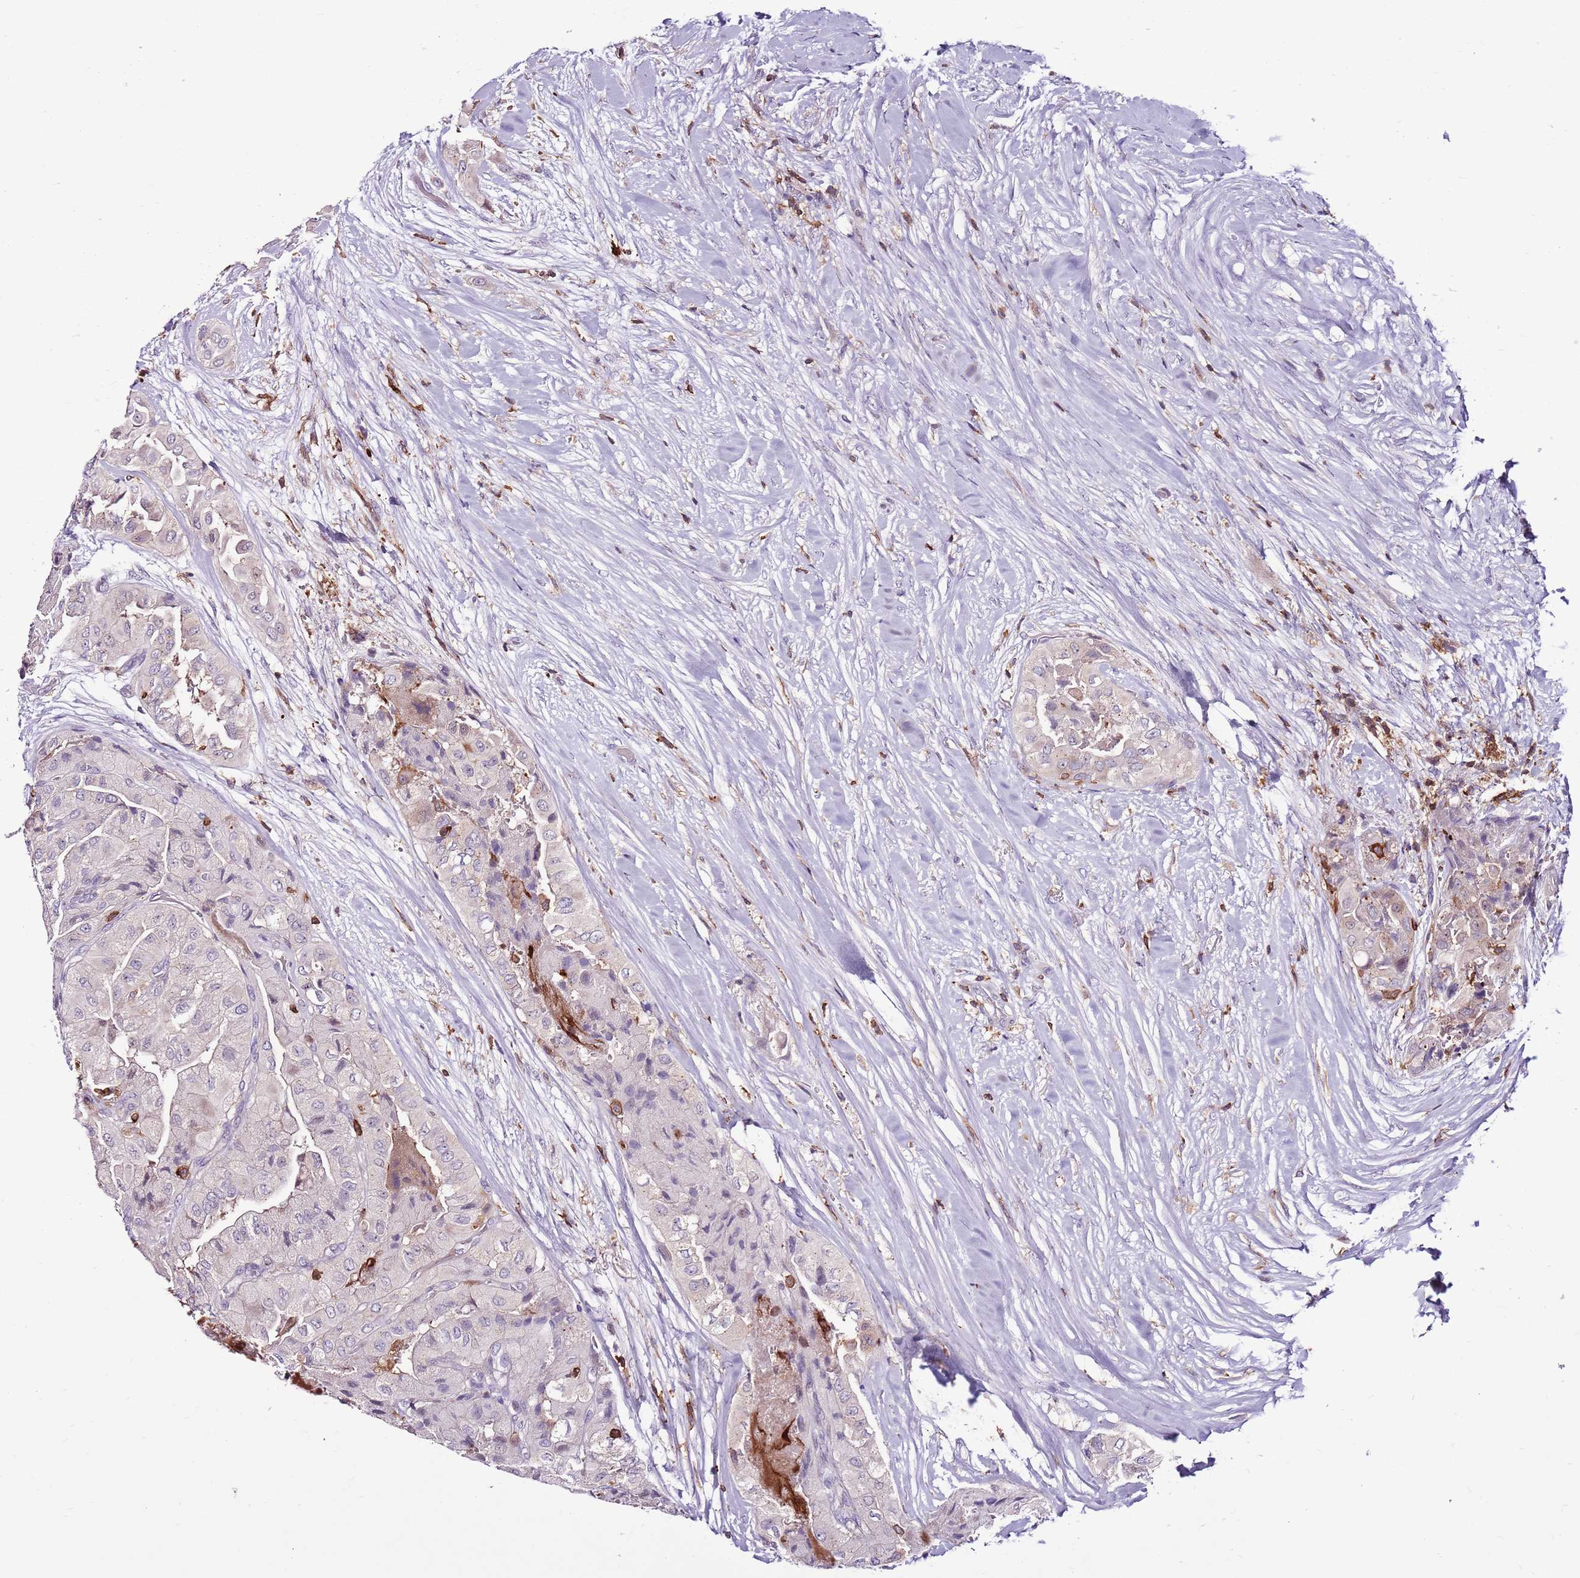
{"staining": {"intensity": "negative", "quantity": "none", "location": "none"}, "tissue": "thyroid cancer", "cell_type": "Tumor cells", "image_type": "cancer", "snomed": [{"axis": "morphology", "description": "Normal tissue, NOS"}, {"axis": "morphology", "description": "Papillary adenocarcinoma, NOS"}, {"axis": "topography", "description": "Thyroid gland"}], "caption": "The immunohistochemistry (IHC) histopathology image has no significant expression in tumor cells of thyroid papillary adenocarcinoma tissue.", "gene": "ZSWIM1", "patient": {"sex": "female", "age": 59}}